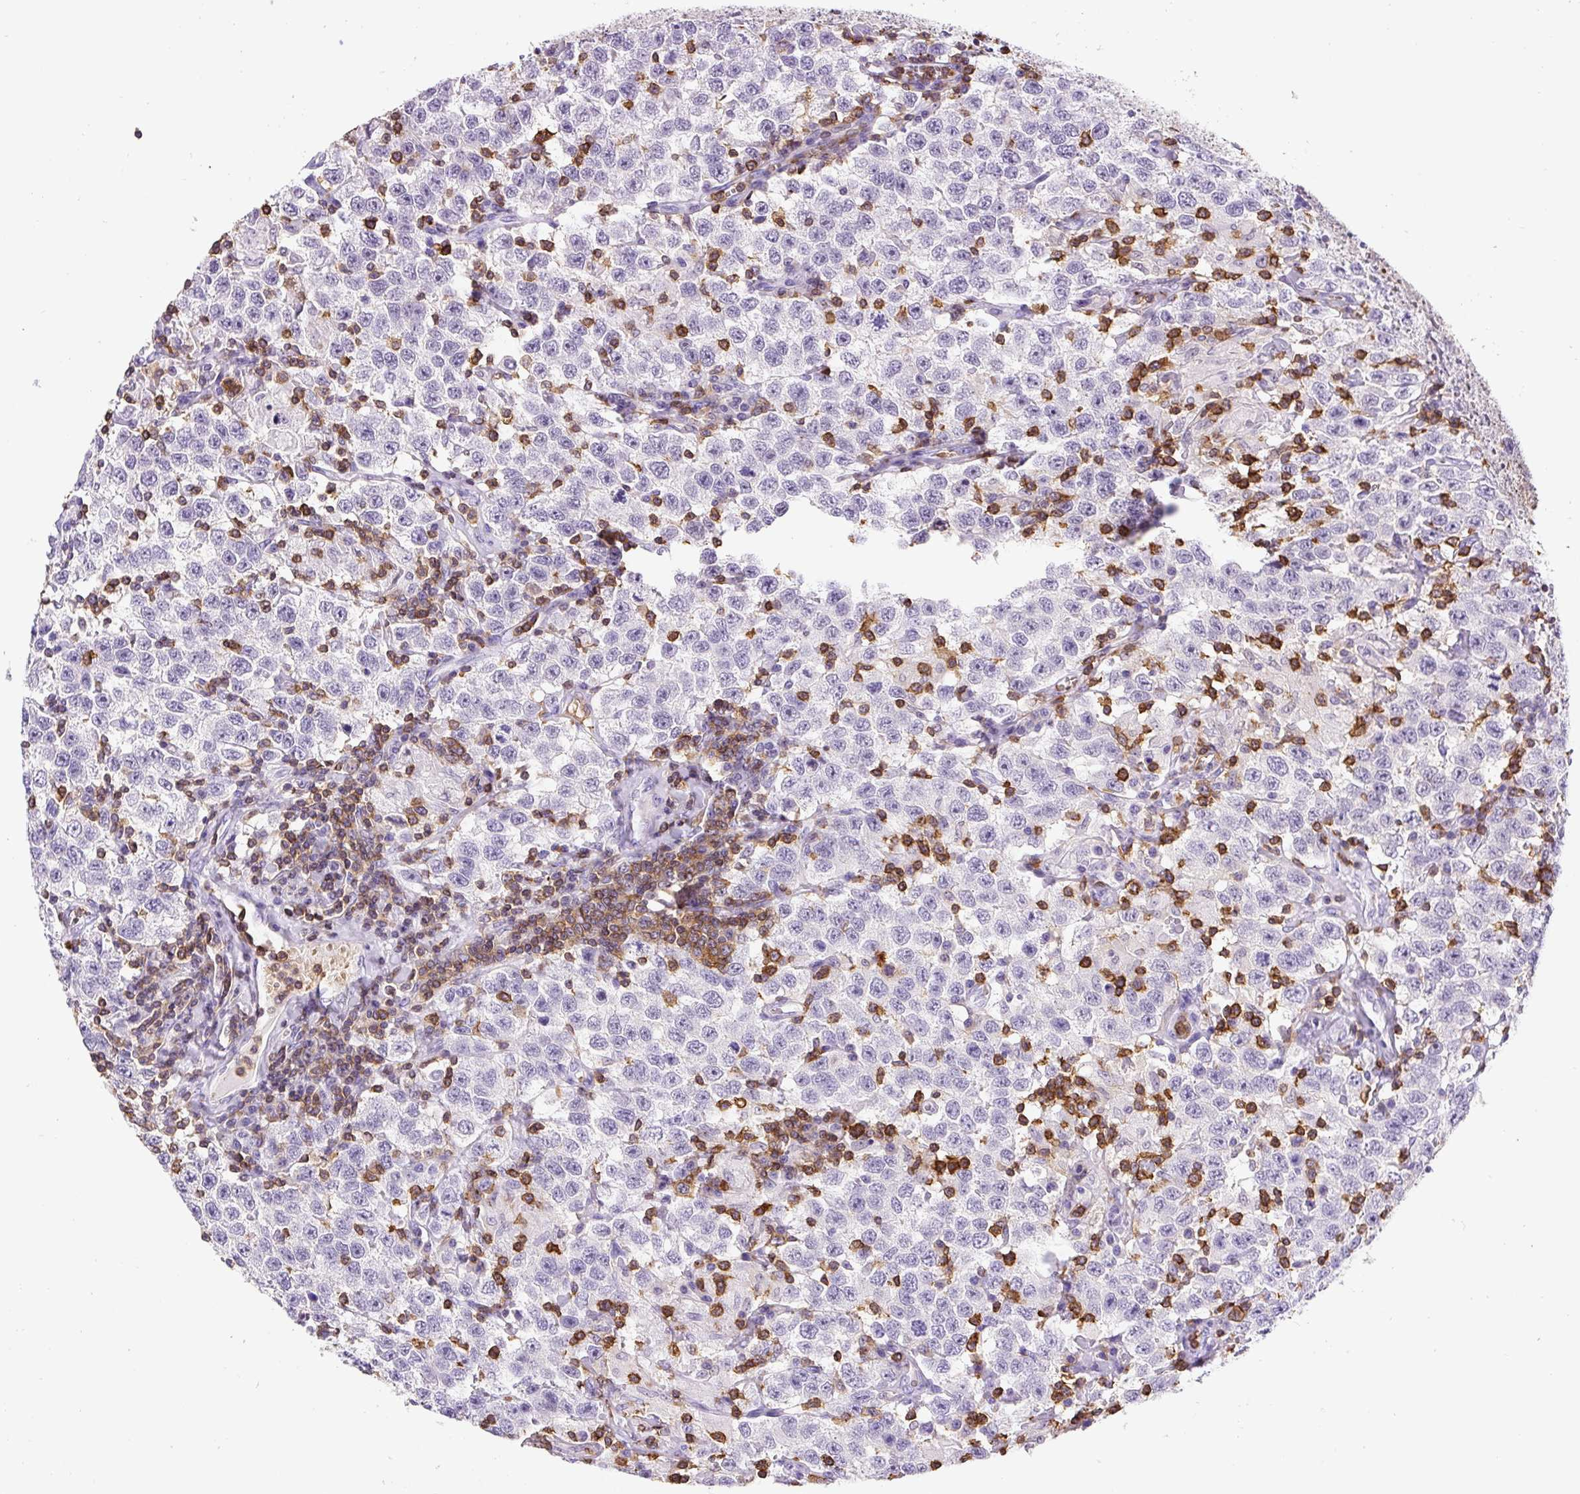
{"staining": {"intensity": "negative", "quantity": "none", "location": "none"}, "tissue": "testis cancer", "cell_type": "Tumor cells", "image_type": "cancer", "snomed": [{"axis": "morphology", "description": "Seminoma, NOS"}, {"axis": "topography", "description": "Testis"}], "caption": "Tumor cells are negative for brown protein staining in seminoma (testis).", "gene": "FAM228B", "patient": {"sex": "male", "age": 41}}